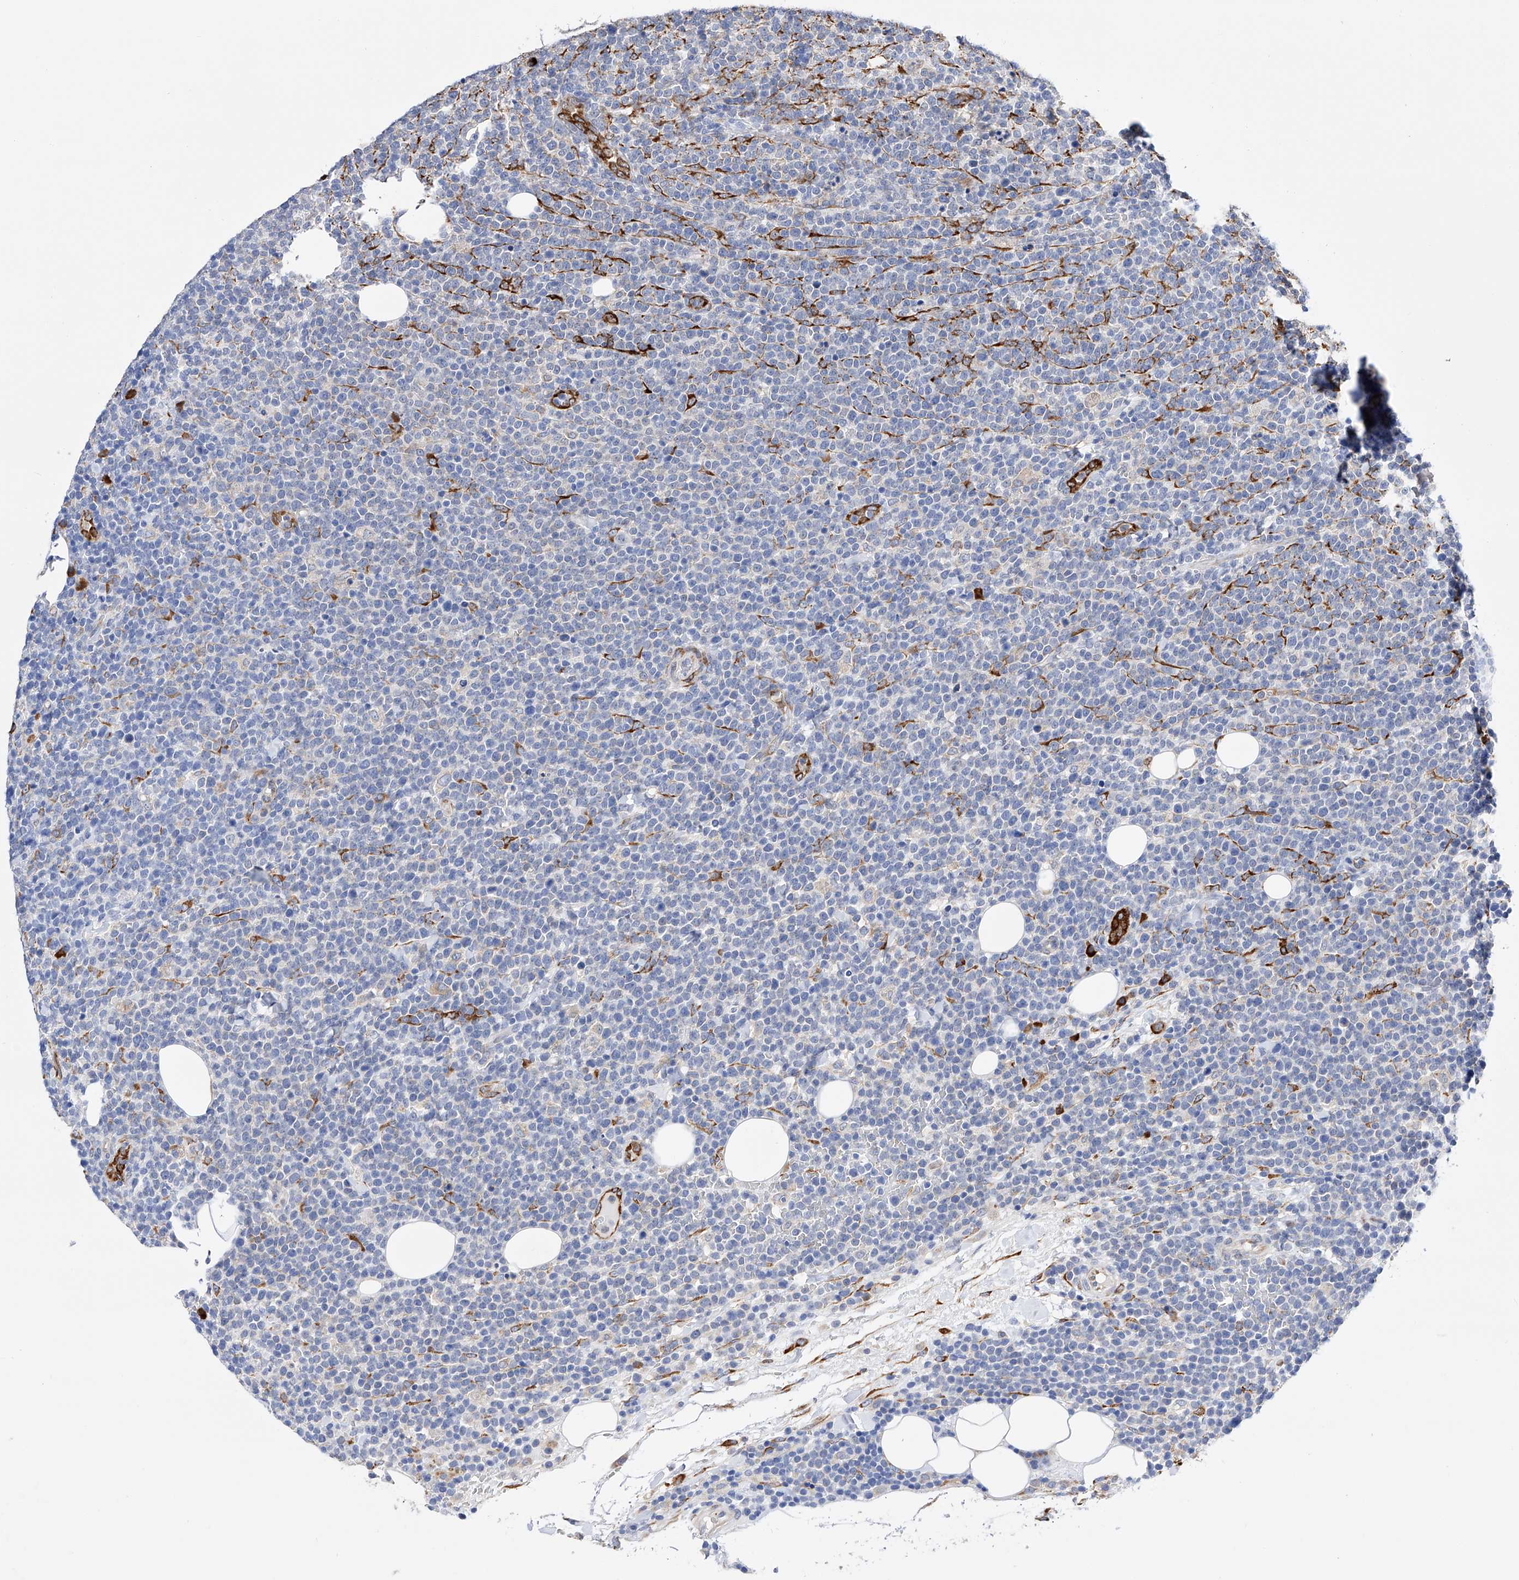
{"staining": {"intensity": "negative", "quantity": "none", "location": "none"}, "tissue": "lymphoma", "cell_type": "Tumor cells", "image_type": "cancer", "snomed": [{"axis": "morphology", "description": "Malignant lymphoma, non-Hodgkin's type, High grade"}, {"axis": "topography", "description": "Lymph node"}], "caption": "Tumor cells show no significant protein positivity in malignant lymphoma, non-Hodgkin's type (high-grade).", "gene": "PDIA5", "patient": {"sex": "male", "age": 61}}